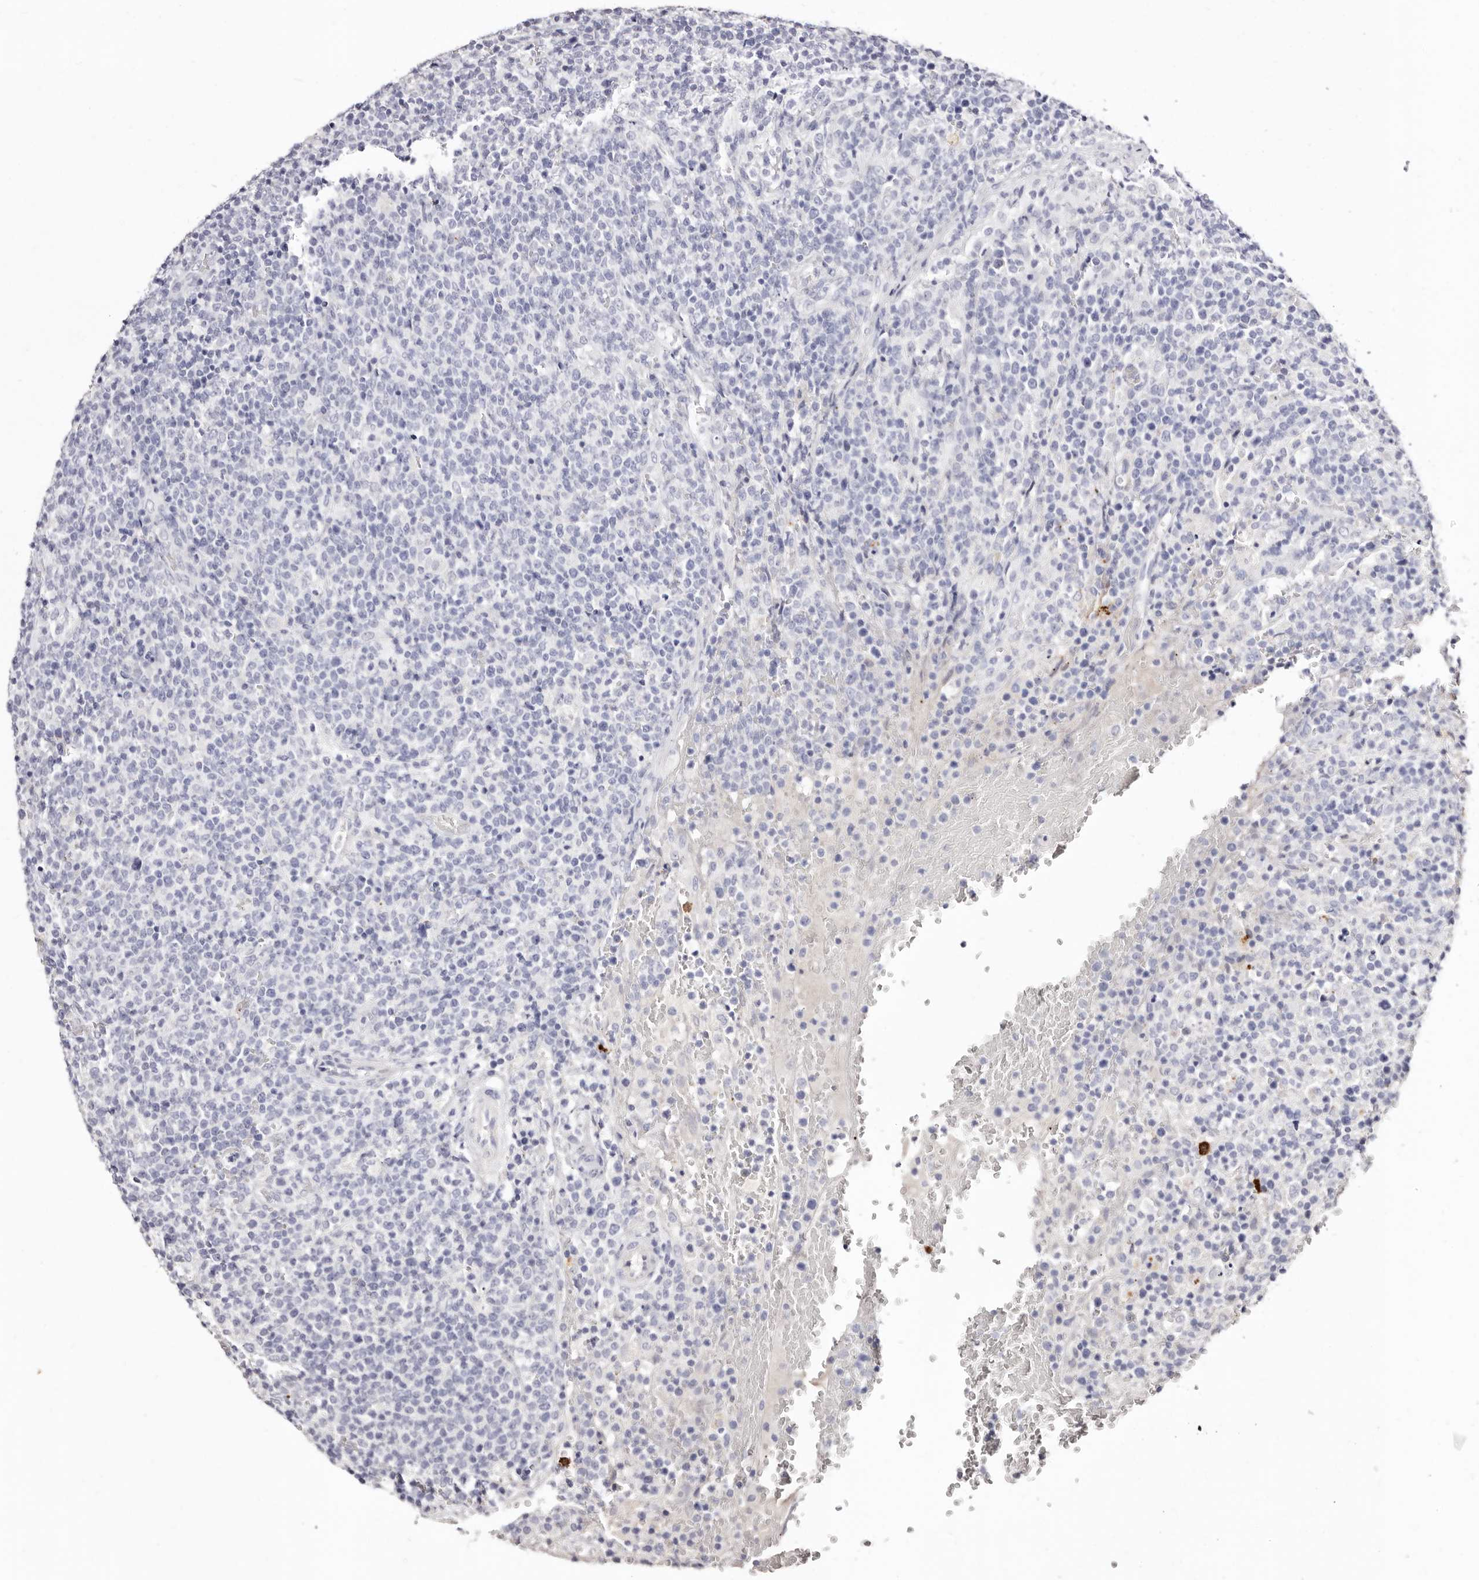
{"staining": {"intensity": "negative", "quantity": "none", "location": "none"}, "tissue": "lymphoma", "cell_type": "Tumor cells", "image_type": "cancer", "snomed": [{"axis": "morphology", "description": "Malignant lymphoma, non-Hodgkin's type, High grade"}, {"axis": "topography", "description": "Lymph node"}], "caption": "This is an IHC photomicrograph of human malignant lymphoma, non-Hodgkin's type (high-grade). There is no staining in tumor cells.", "gene": "PF4", "patient": {"sex": "male", "age": 61}}